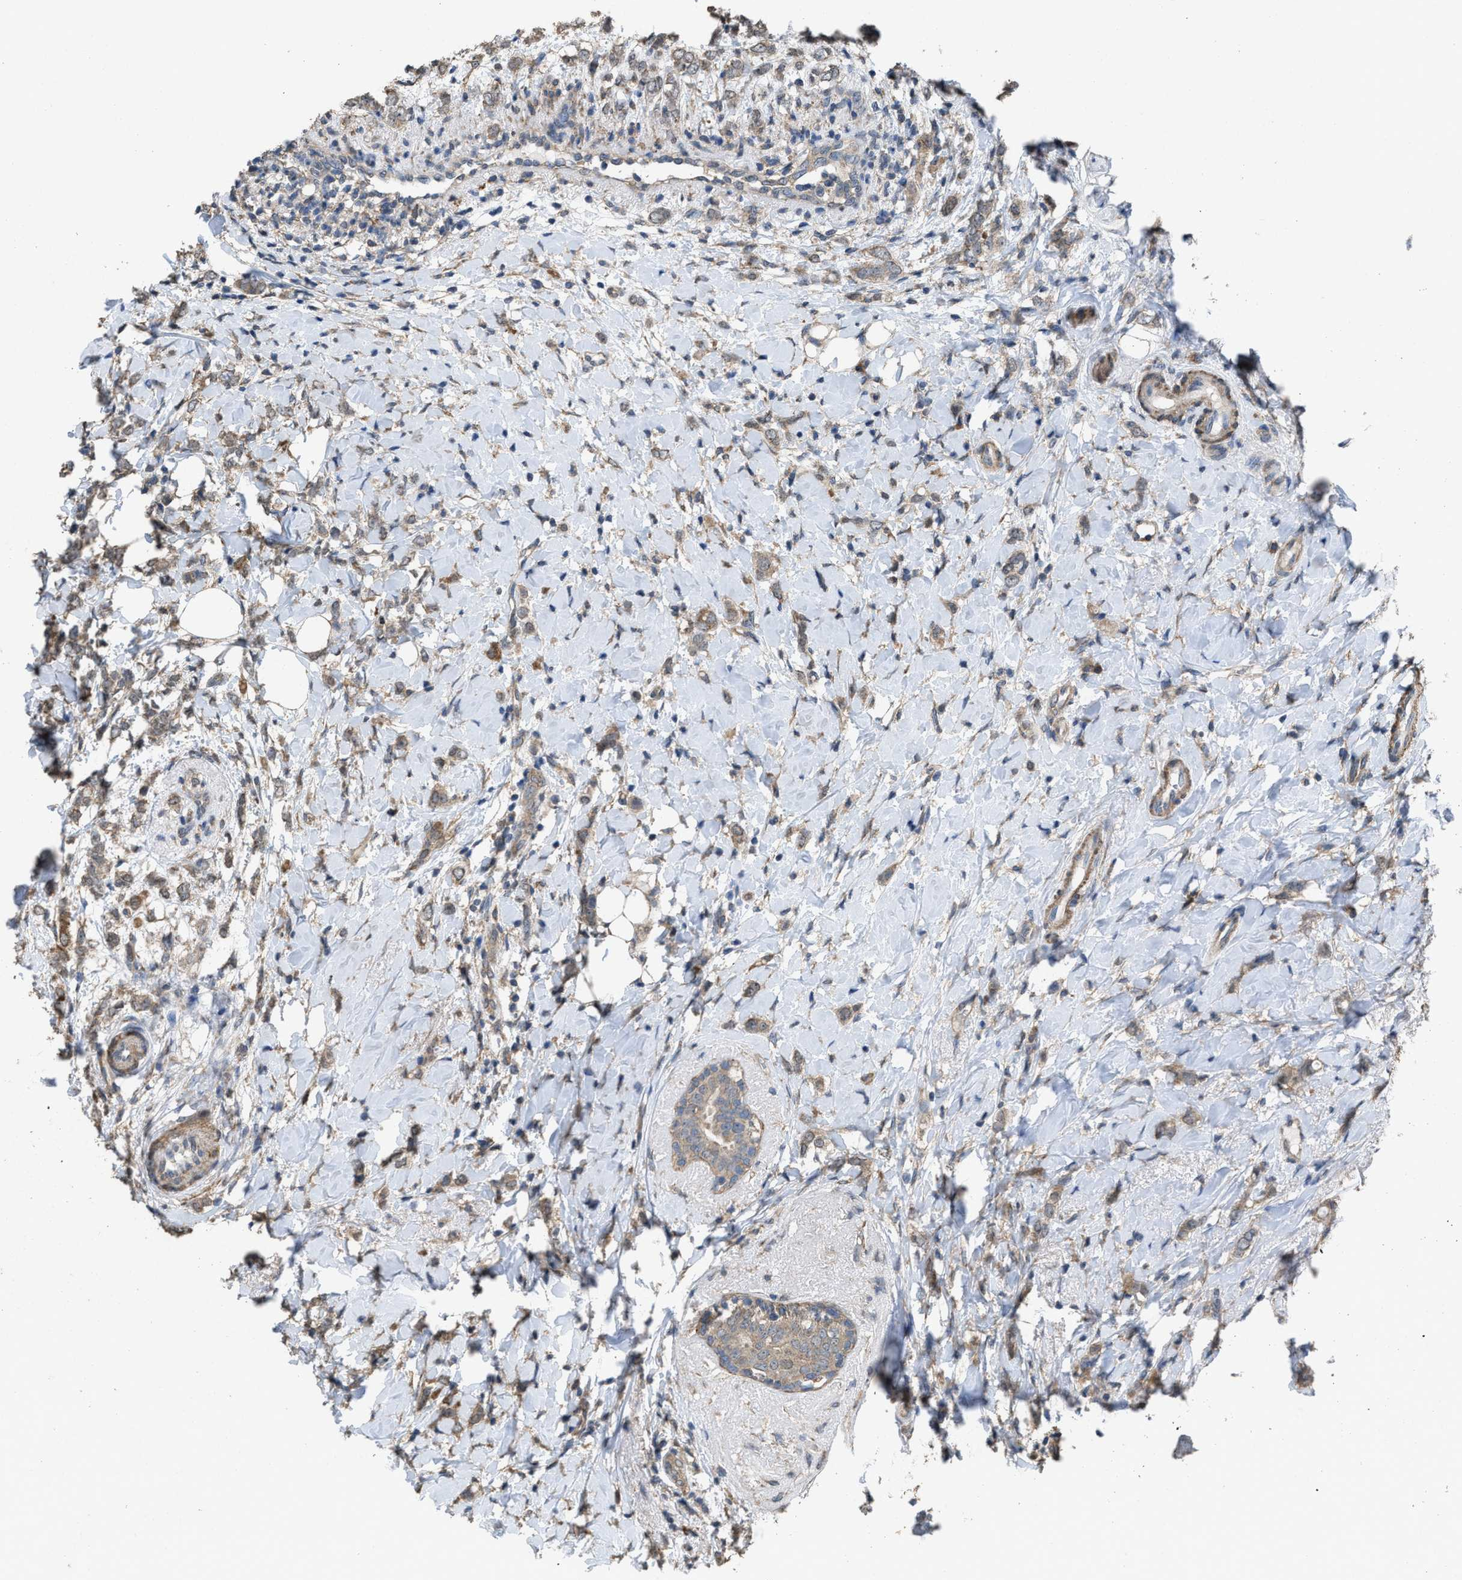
{"staining": {"intensity": "weak", "quantity": "25%-75%", "location": "cytoplasmic/membranous"}, "tissue": "breast cancer", "cell_type": "Tumor cells", "image_type": "cancer", "snomed": [{"axis": "morphology", "description": "Normal tissue, NOS"}, {"axis": "morphology", "description": "Lobular carcinoma"}, {"axis": "topography", "description": "Breast"}], "caption": "Immunohistochemistry (IHC) of human lobular carcinoma (breast) demonstrates low levels of weak cytoplasmic/membranous positivity in approximately 25%-75% of tumor cells.", "gene": "ARL6", "patient": {"sex": "female", "age": 47}}